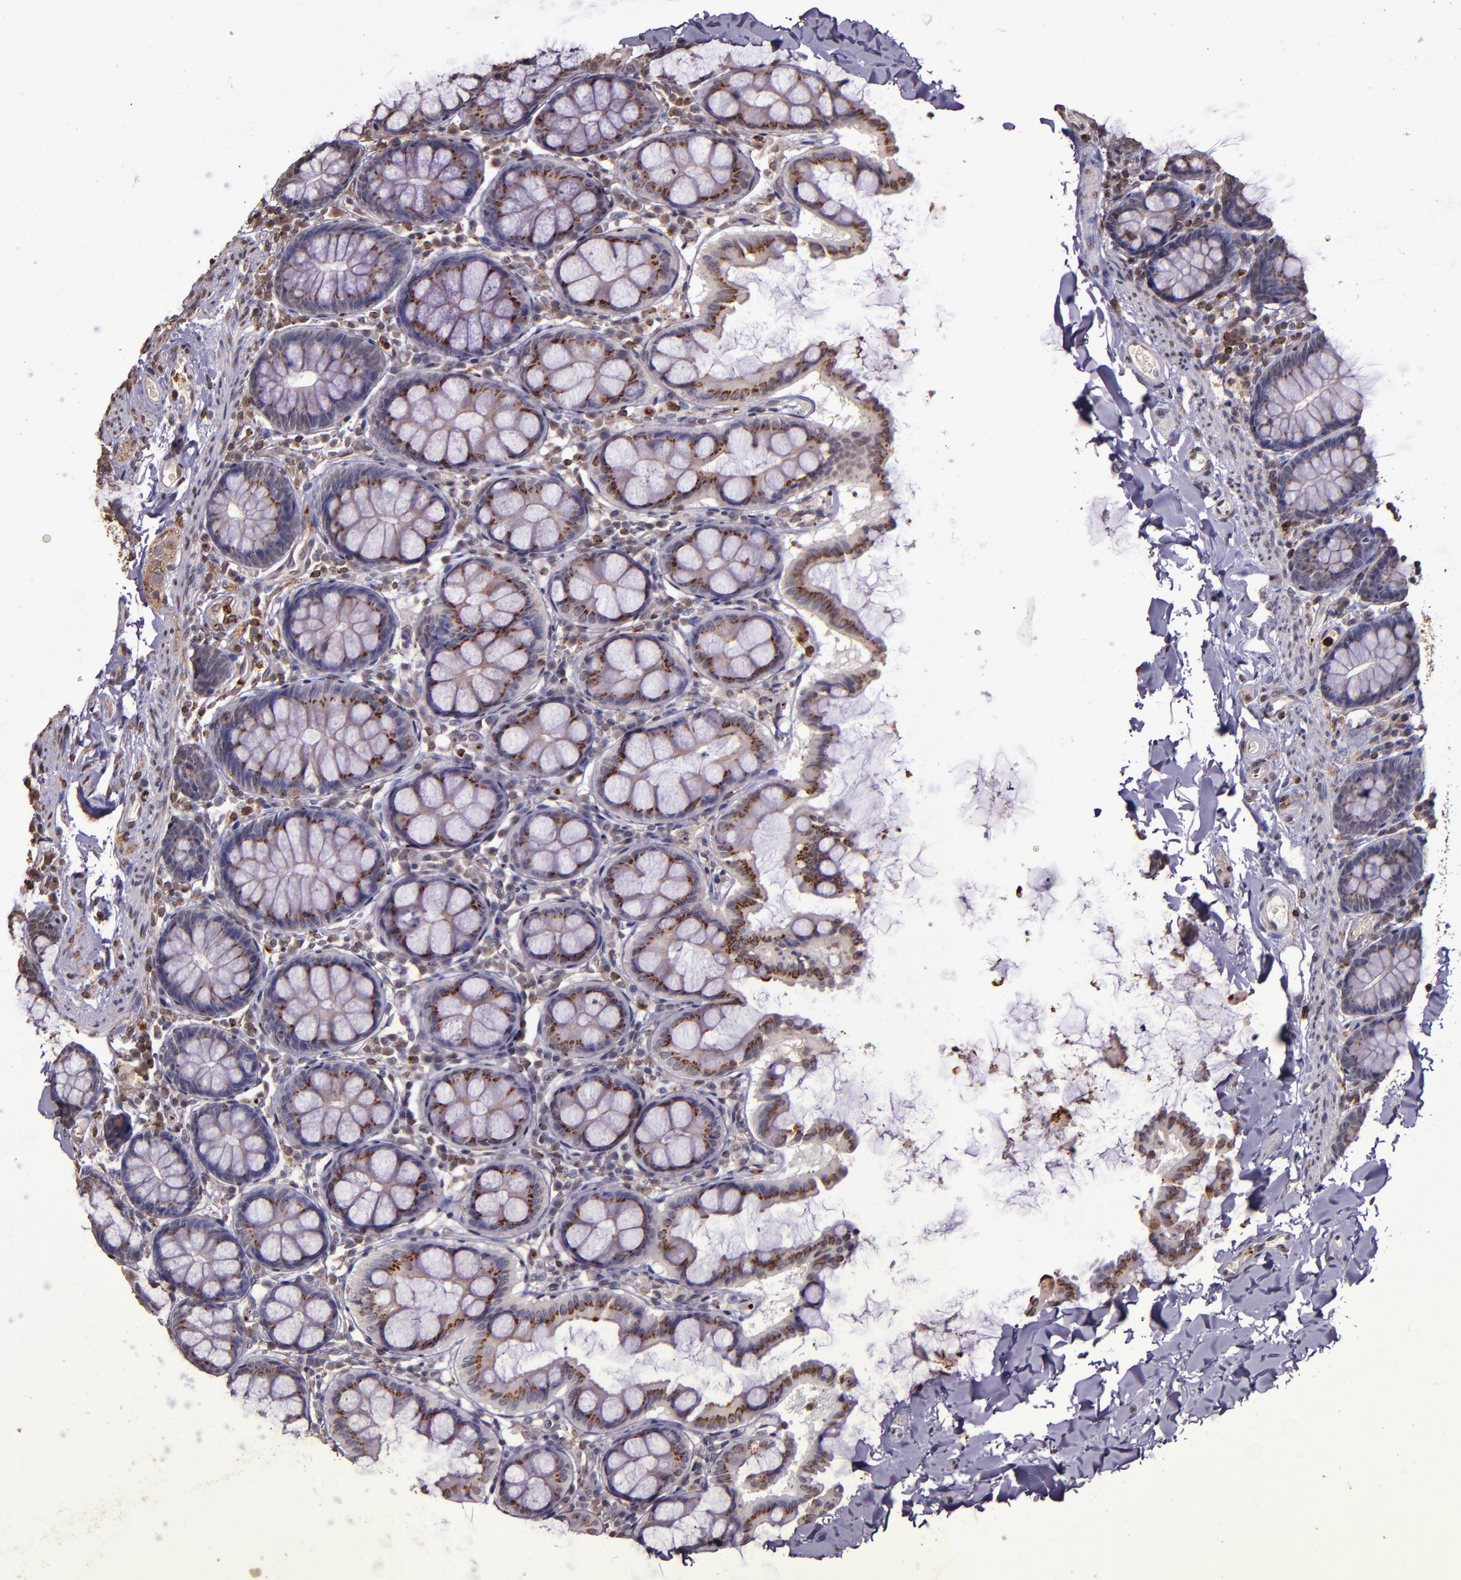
{"staining": {"intensity": "negative", "quantity": "none", "location": "none"}, "tissue": "colon", "cell_type": "Endothelial cells", "image_type": "normal", "snomed": [{"axis": "morphology", "description": "Normal tissue, NOS"}, {"axis": "topography", "description": "Colon"}], "caption": "Immunohistochemistry (IHC) image of normal colon: colon stained with DAB demonstrates no significant protein positivity in endothelial cells. Brightfield microscopy of immunohistochemistry stained with DAB (brown) and hematoxylin (blue), captured at high magnification.", "gene": "SLC2A3", "patient": {"sex": "female", "age": 61}}